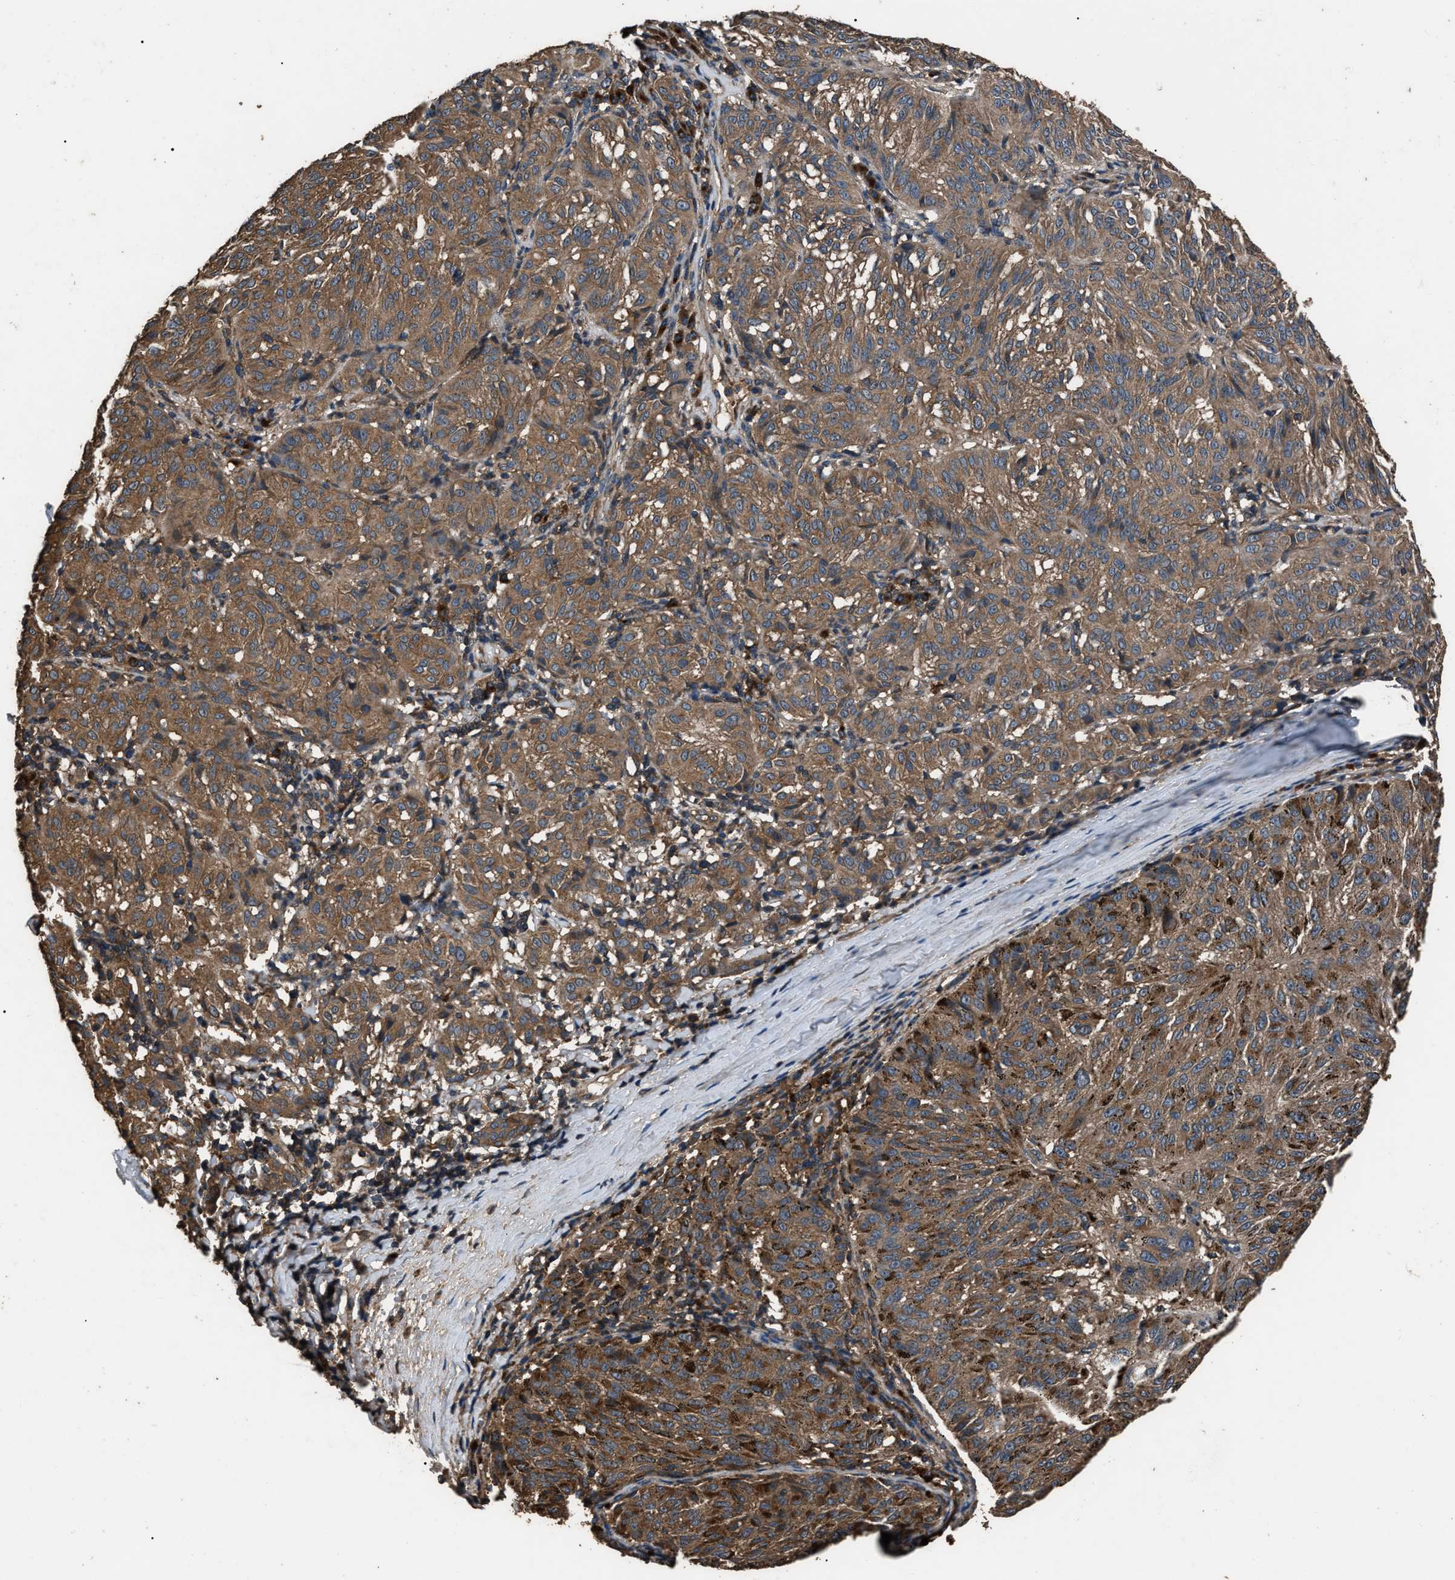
{"staining": {"intensity": "strong", "quantity": ">75%", "location": "cytoplasmic/membranous"}, "tissue": "melanoma", "cell_type": "Tumor cells", "image_type": "cancer", "snomed": [{"axis": "morphology", "description": "Malignant melanoma, NOS"}, {"axis": "topography", "description": "Skin"}], "caption": "Immunohistochemistry (IHC) of human malignant melanoma exhibits high levels of strong cytoplasmic/membranous positivity in about >75% of tumor cells. (IHC, brightfield microscopy, high magnification).", "gene": "RNF216", "patient": {"sex": "female", "age": 72}}